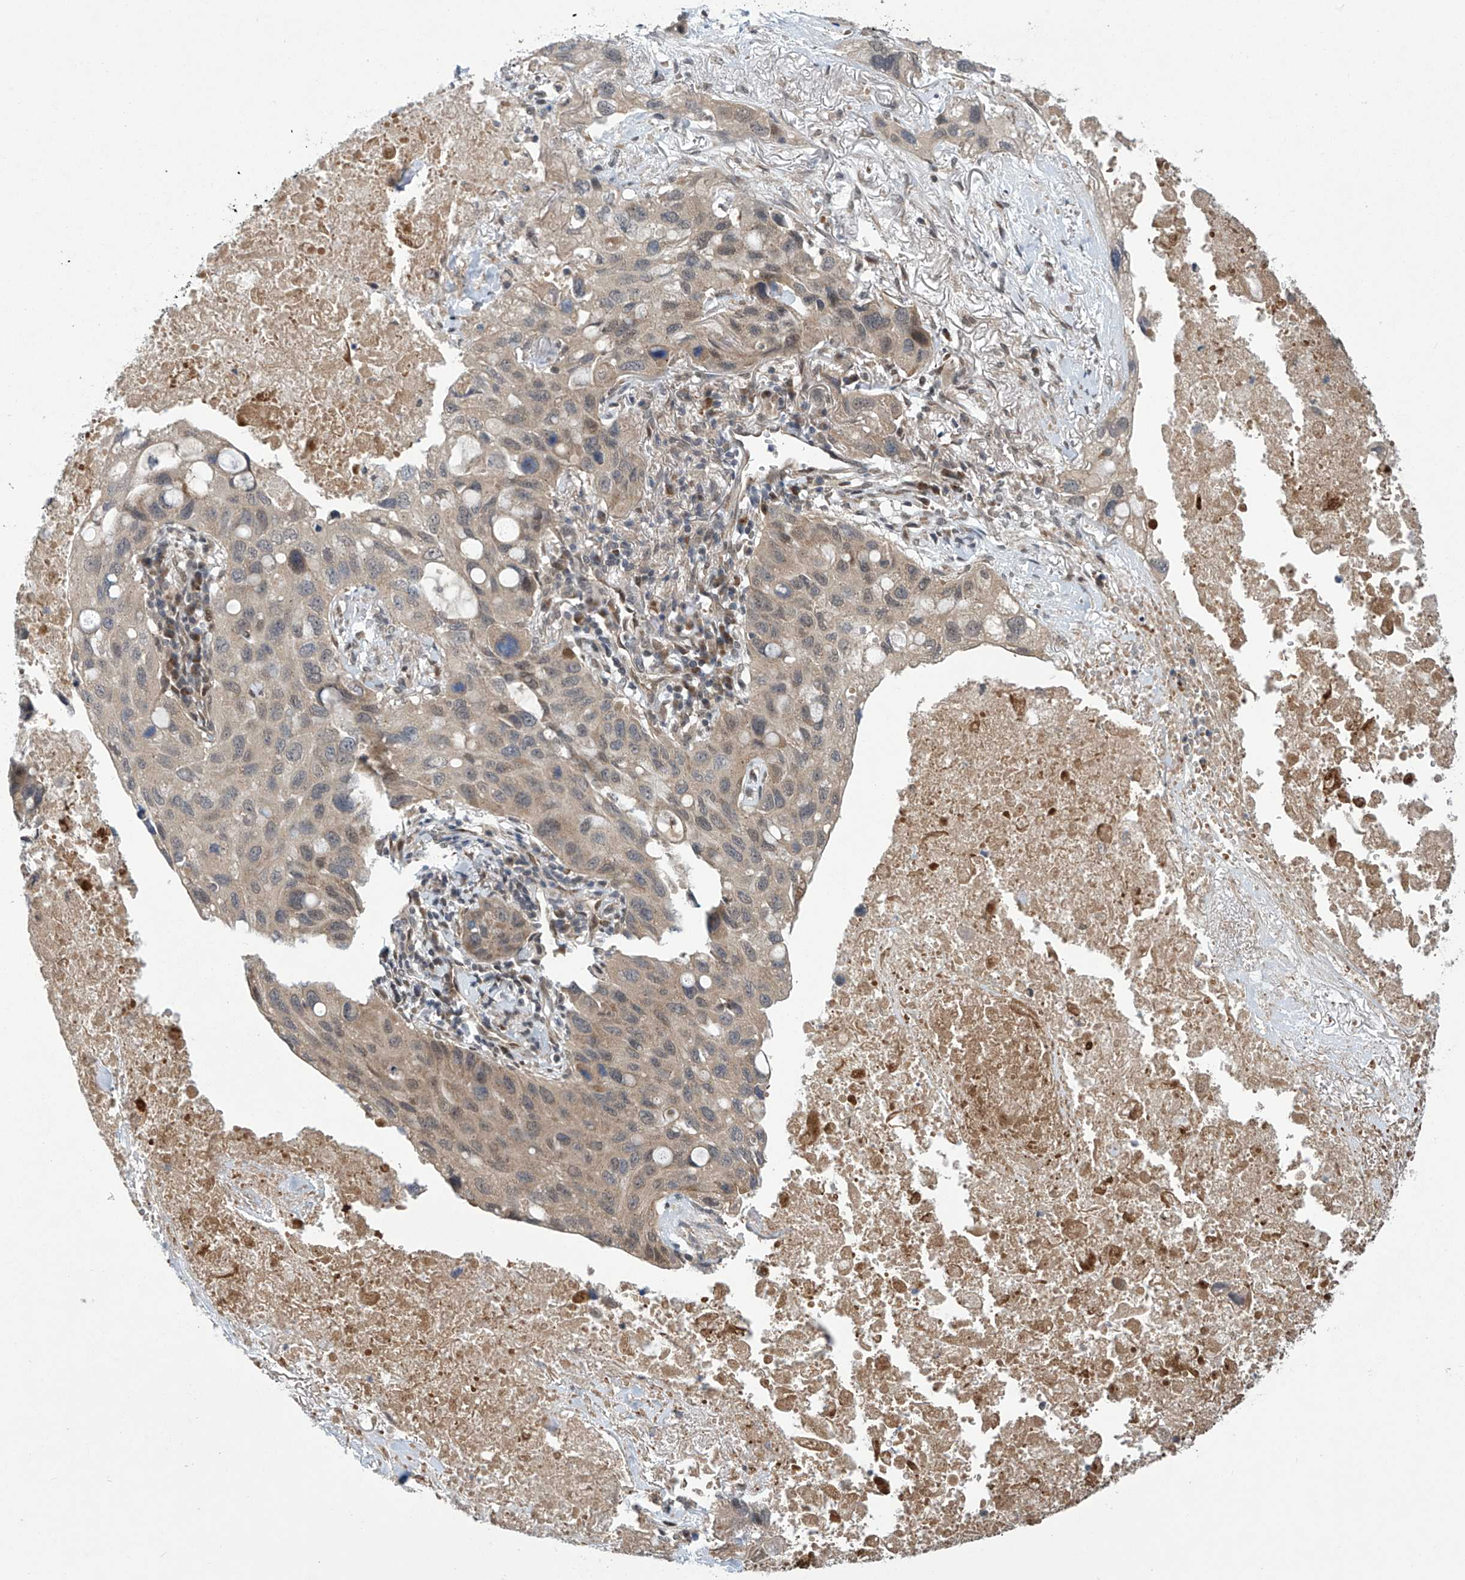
{"staining": {"intensity": "weak", "quantity": "25%-75%", "location": "cytoplasmic/membranous"}, "tissue": "lung cancer", "cell_type": "Tumor cells", "image_type": "cancer", "snomed": [{"axis": "morphology", "description": "Squamous cell carcinoma, NOS"}, {"axis": "topography", "description": "Lung"}], "caption": "IHC (DAB (3,3'-diaminobenzidine)) staining of lung cancer (squamous cell carcinoma) exhibits weak cytoplasmic/membranous protein positivity in approximately 25%-75% of tumor cells. Nuclei are stained in blue.", "gene": "ABHD13", "patient": {"sex": "female", "age": 73}}